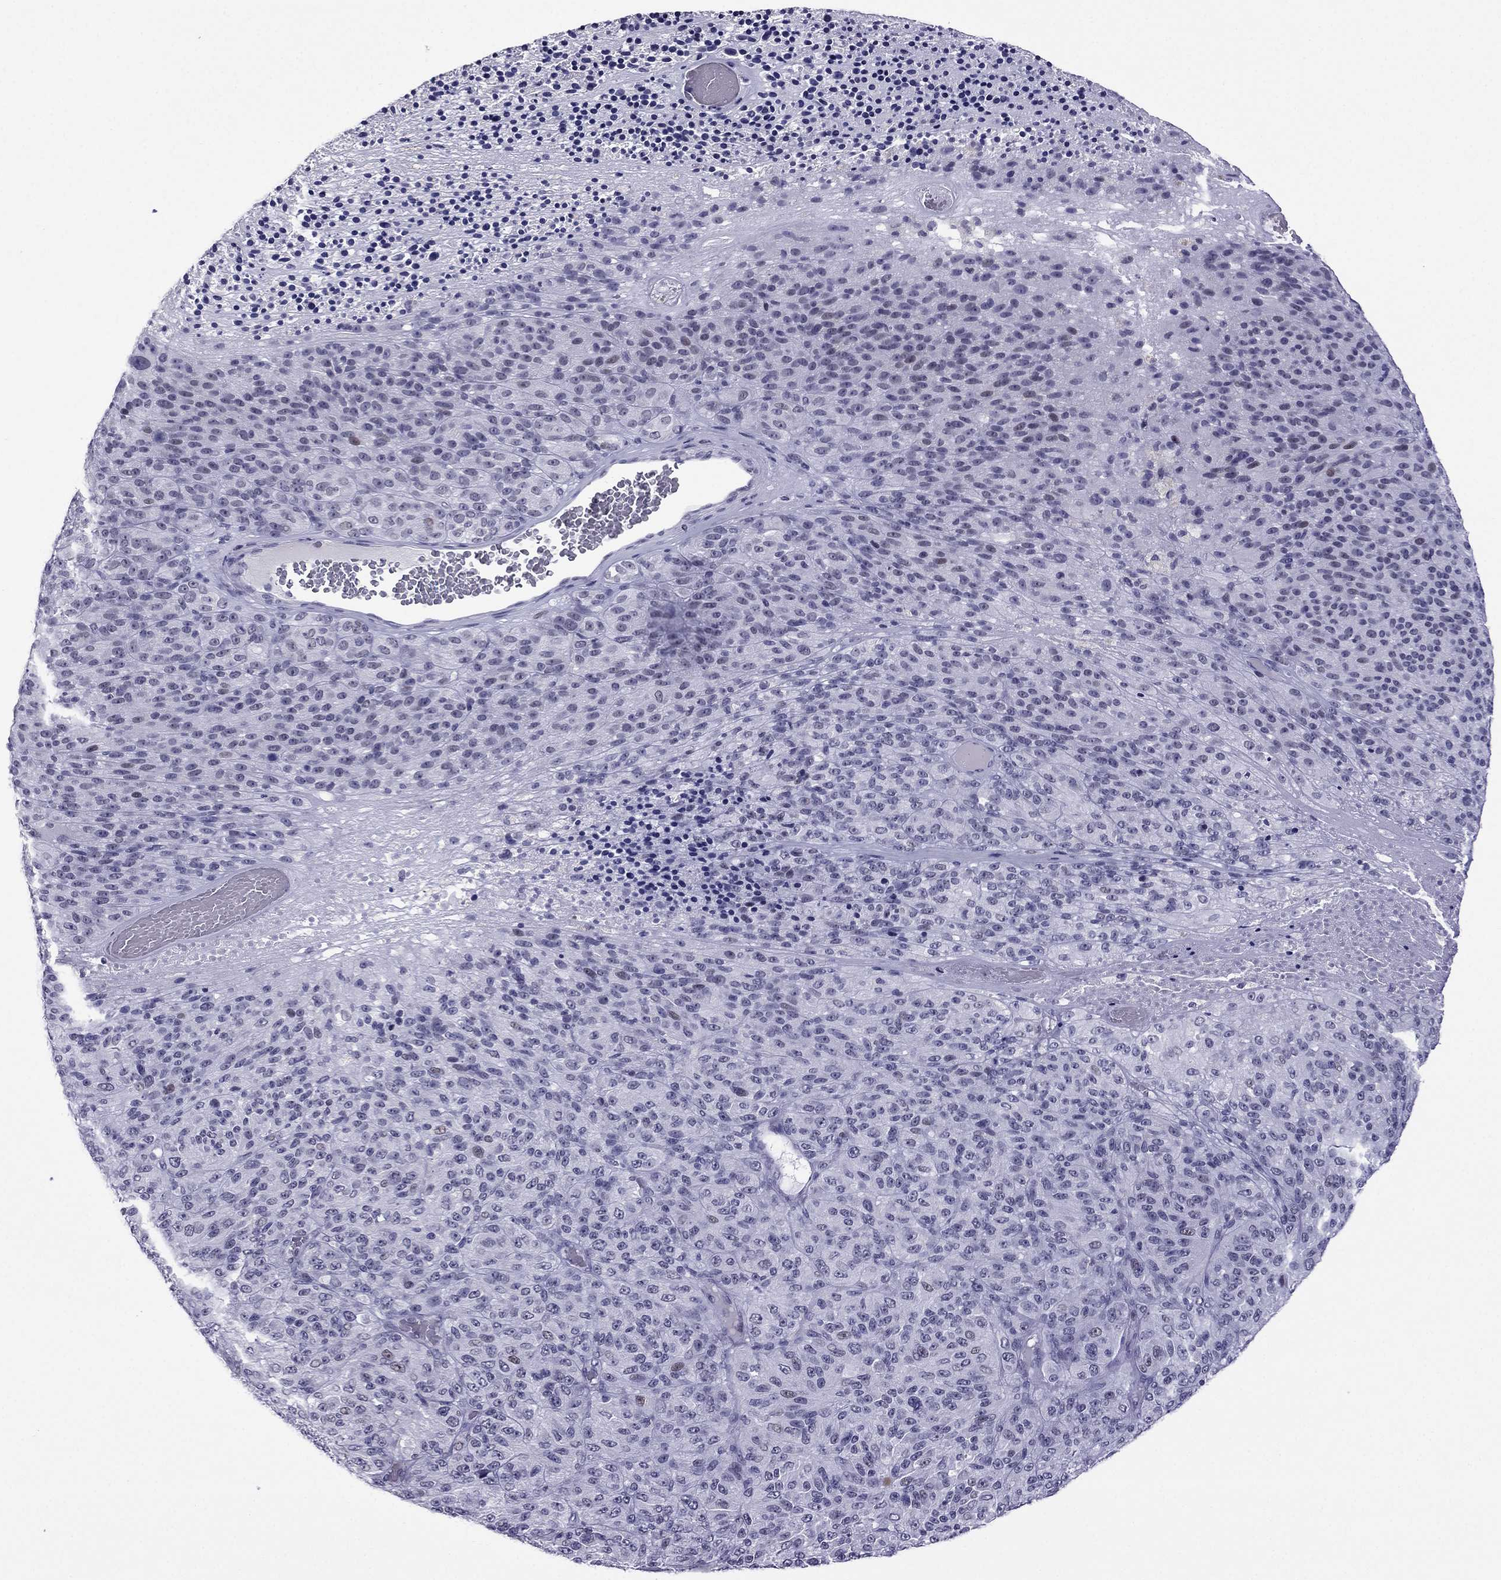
{"staining": {"intensity": "weak", "quantity": "<25%", "location": "nuclear"}, "tissue": "melanoma", "cell_type": "Tumor cells", "image_type": "cancer", "snomed": [{"axis": "morphology", "description": "Malignant melanoma, Metastatic site"}, {"axis": "topography", "description": "Brain"}], "caption": "Protein analysis of malignant melanoma (metastatic site) reveals no significant positivity in tumor cells.", "gene": "MYLK3", "patient": {"sex": "female", "age": 56}}